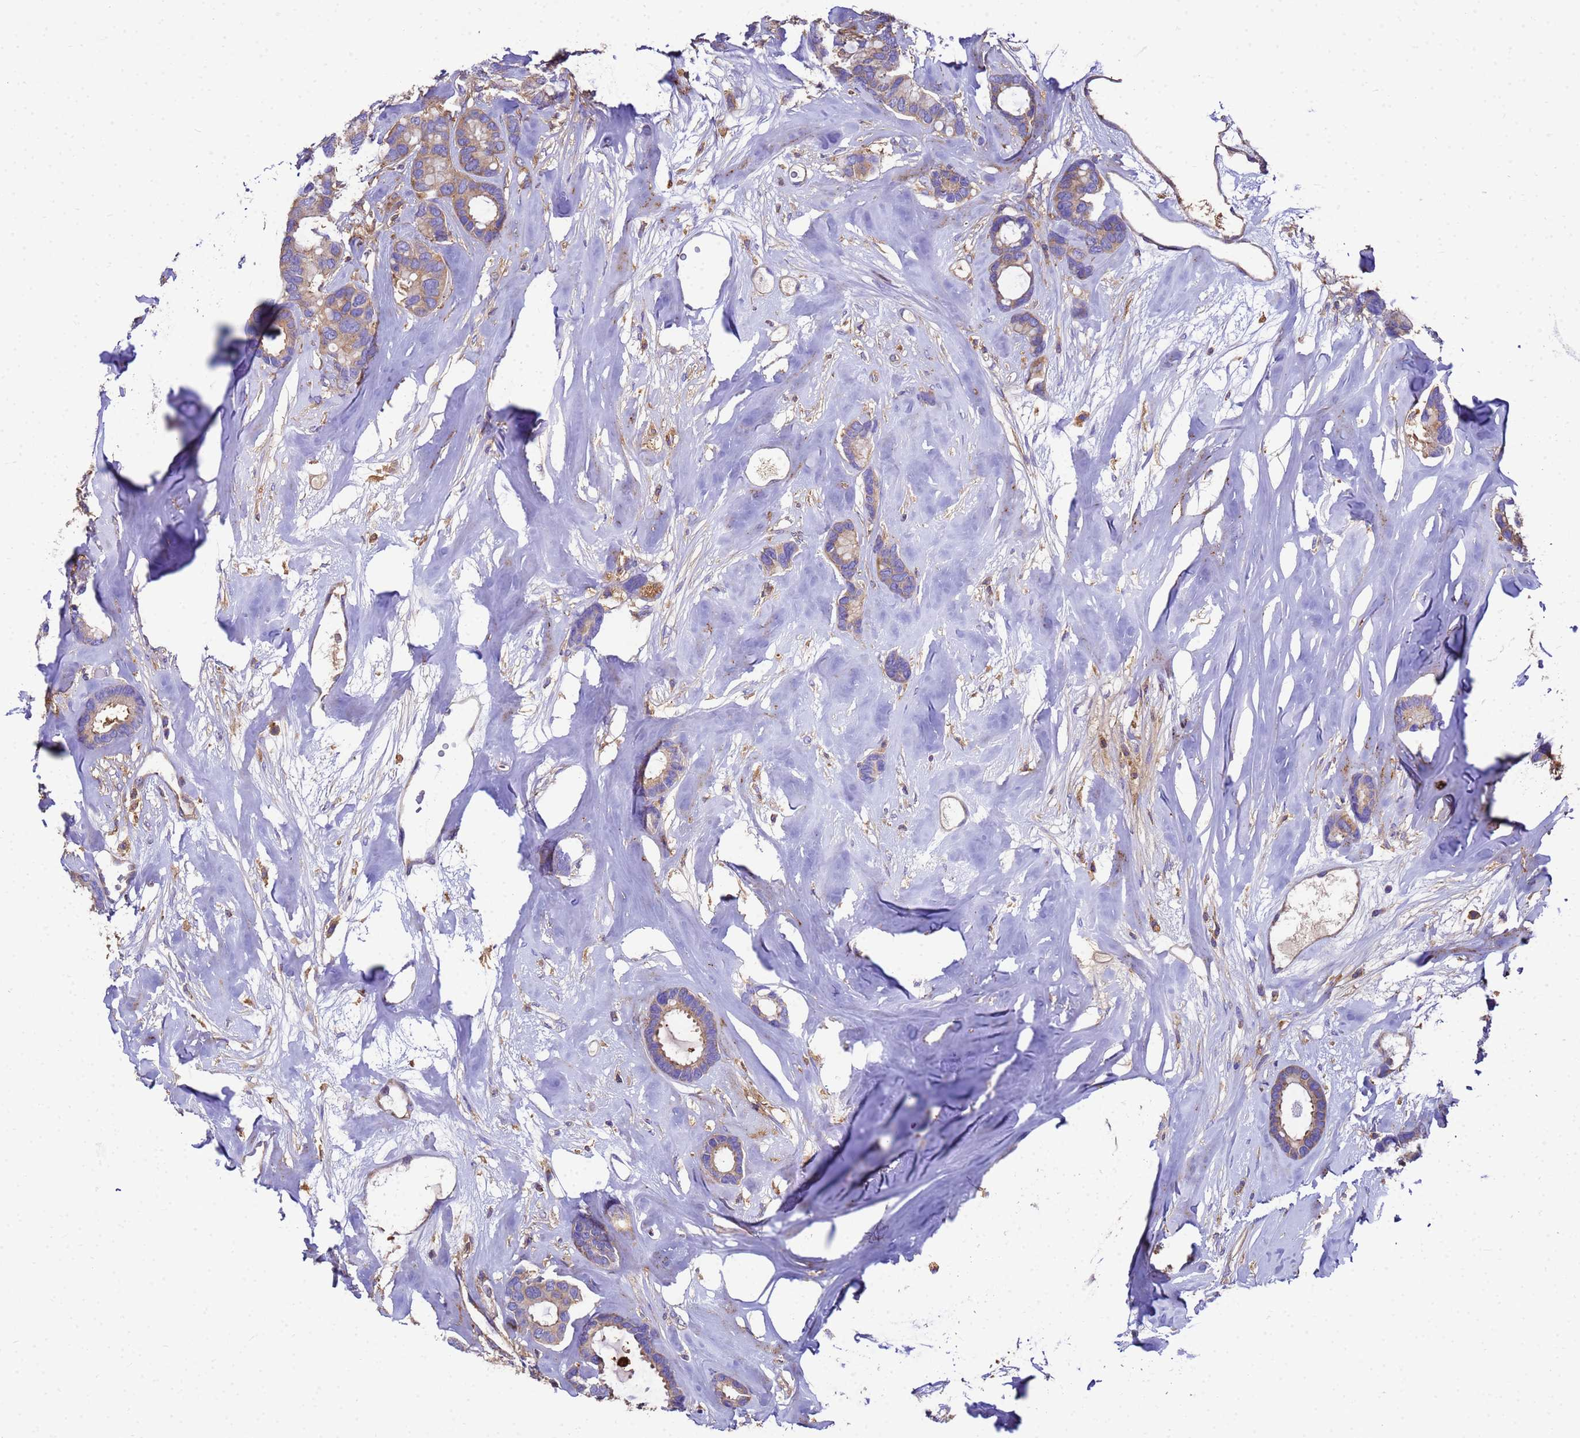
{"staining": {"intensity": "weak", "quantity": ">75%", "location": "cytoplasmic/membranous"}, "tissue": "breast cancer", "cell_type": "Tumor cells", "image_type": "cancer", "snomed": [{"axis": "morphology", "description": "Duct carcinoma"}, {"axis": "topography", "description": "Breast"}], "caption": "High-magnification brightfield microscopy of intraductal carcinoma (breast) stained with DAB (3,3'-diaminobenzidine) (brown) and counterstained with hematoxylin (blue). tumor cells exhibit weak cytoplasmic/membranous staining is identified in about>75% of cells.", "gene": "ZNF235", "patient": {"sex": "female", "age": 87}}